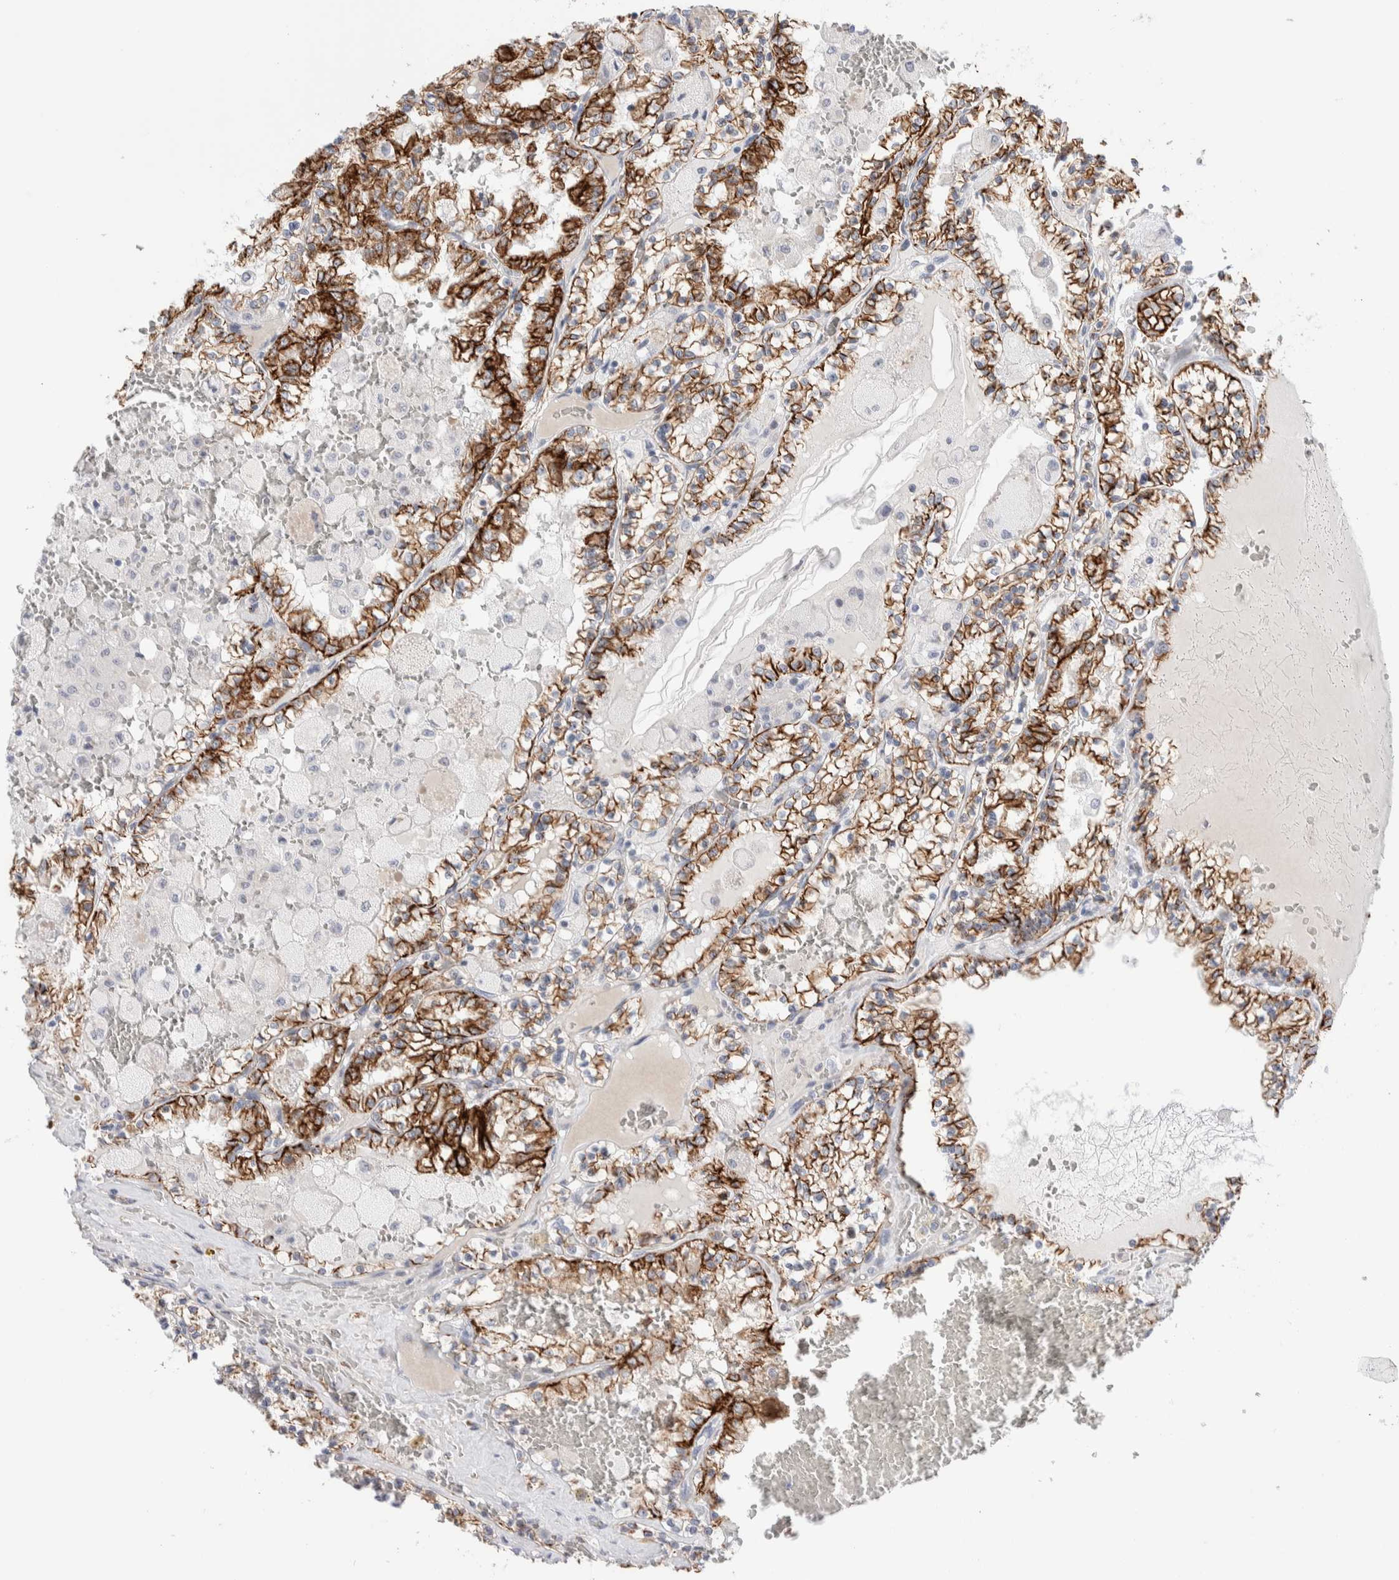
{"staining": {"intensity": "strong", "quantity": "25%-75%", "location": "cytoplasmic/membranous"}, "tissue": "renal cancer", "cell_type": "Tumor cells", "image_type": "cancer", "snomed": [{"axis": "morphology", "description": "Adenocarcinoma, NOS"}, {"axis": "topography", "description": "Kidney"}], "caption": "Adenocarcinoma (renal) stained with IHC demonstrates strong cytoplasmic/membranous staining in approximately 25%-75% of tumor cells.", "gene": "C1orf112", "patient": {"sex": "female", "age": 56}}